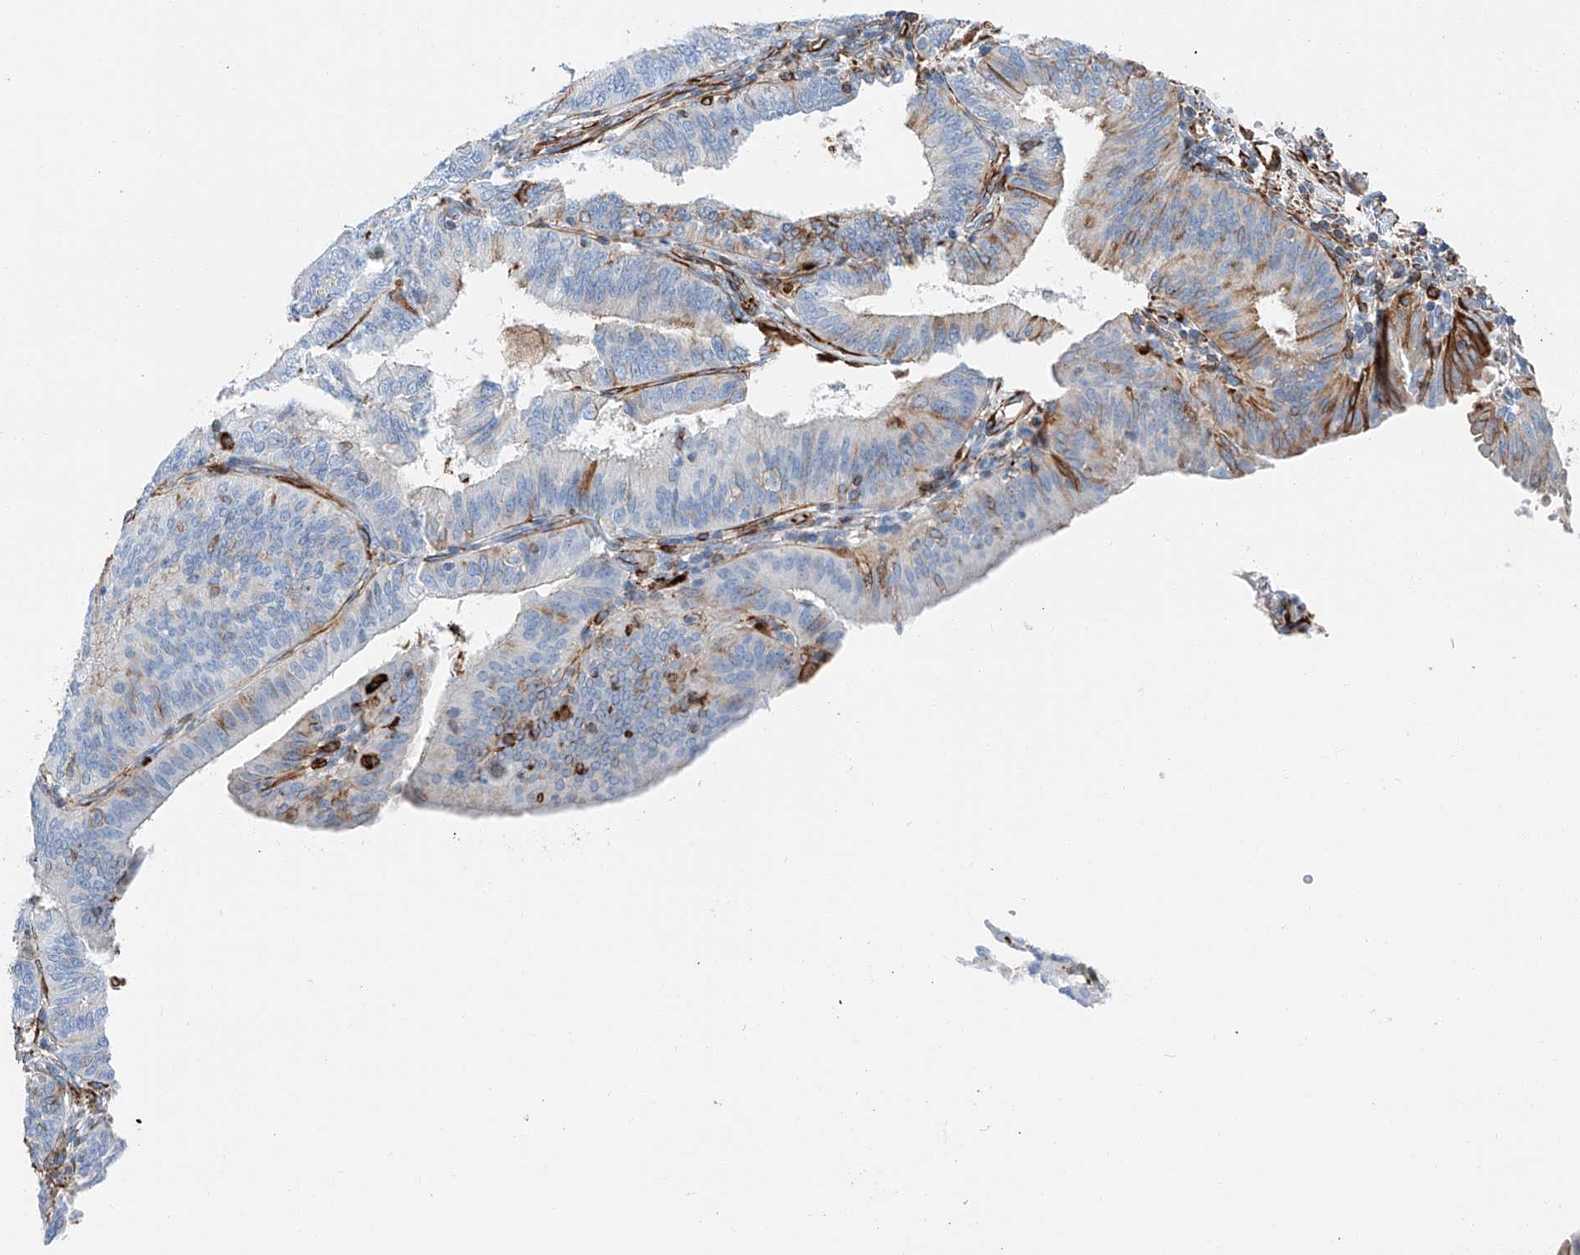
{"staining": {"intensity": "moderate", "quantity": "<25%", "location": "cytoplasmic/membranous"}, "tissue": "endometrial cancer", "cell_type": "Tumor cells", "image_type": "cancer", "snomed": [{"axis": "morphology", "description": "Adenocarcinoma, NOS"}, {"axis": "topography", "description": "Endometrium"}], "caption": "Immunohistochemical staining of adenocarcinoma (endometrial) demonstrates moderate cytoplasmic/membranous protein positivity in approximately <25% of tumor cells.", "gene": "ZNF804A", "patient": {"sex": "female", "age": 51}}